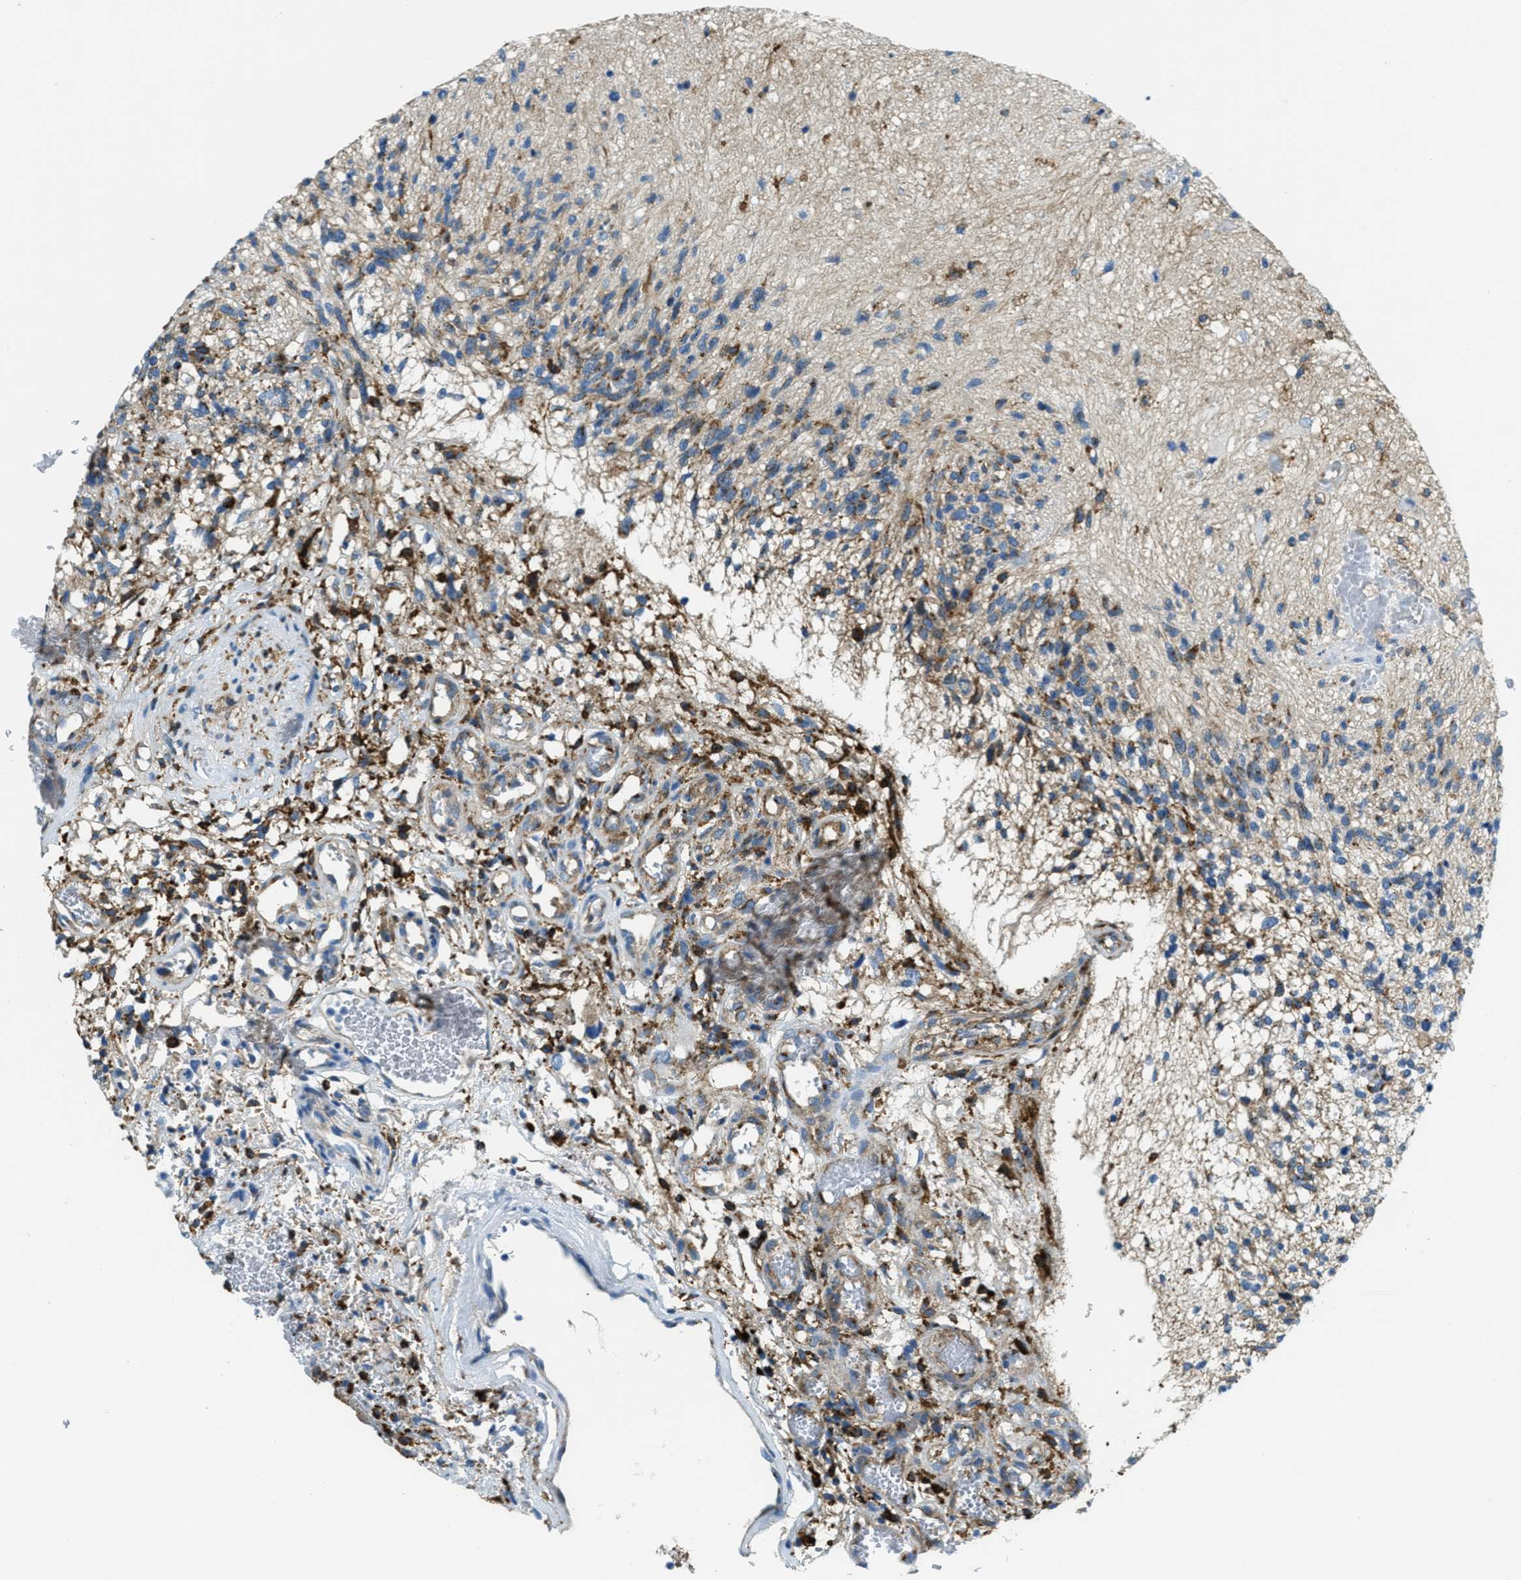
{"staining": {"intensity": "moderate", "quantity": ">75%", "location": "cytoplasmic/membranous"}, "tissue": "glioma", "cell_type": "Tumor cells", "image_type": "cancer", "snomed": [{"axis": "morphology", "description": "Normal tissue, NOS"}, {"axis": "morphology", "description": "Glioma, malignant, High grade"}, {"axis": "topography", "description": "Cerebral cortex"}], "caption": "The histopathology image displays staining of glioma, revealing moderate cytoplasmic/membranous protein positivity (brown color) within tumor cells.", "gene": "AP2B1", "patient": {"sex": "male", "age": 75}}